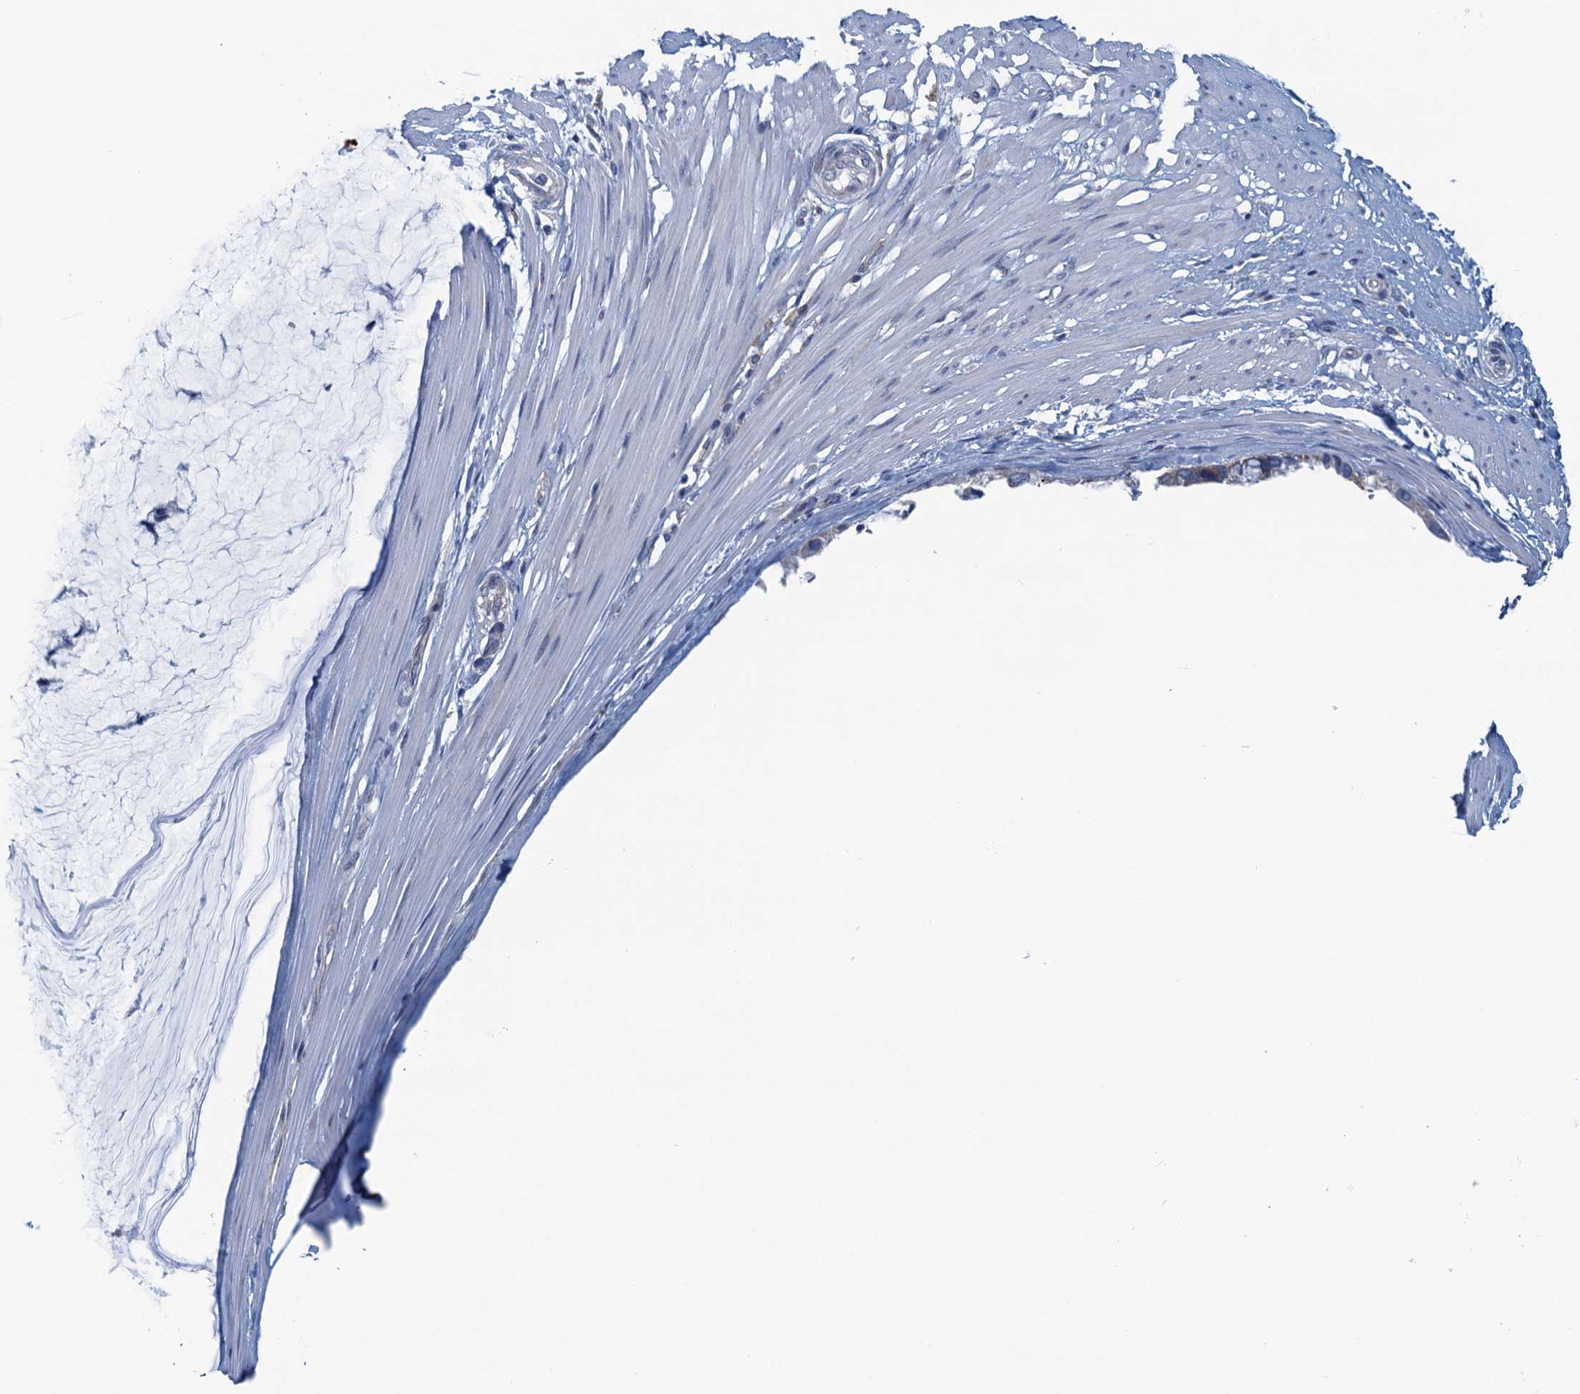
{"staining": {"intensity": "negative", "quantity": "none", "location": "none"}, "tissue": "ovarian cancer", "cell_type": "Tumor cells", "image_type": "cancer", "snomed": [{"axis": "morphology", "description": "Cystadenocarcinoma, mucinous, NOS"}, {"axis": "topography", "description": "Ovary"}], "caption": "This is an immunohistochemistry (IHC) photomicrograph of ovarian mucinous cystadenocarcinoma. There is no expression in tumor cells.", "gene": "MYDGF", "patient": {"sex": "female", "age": 39}}